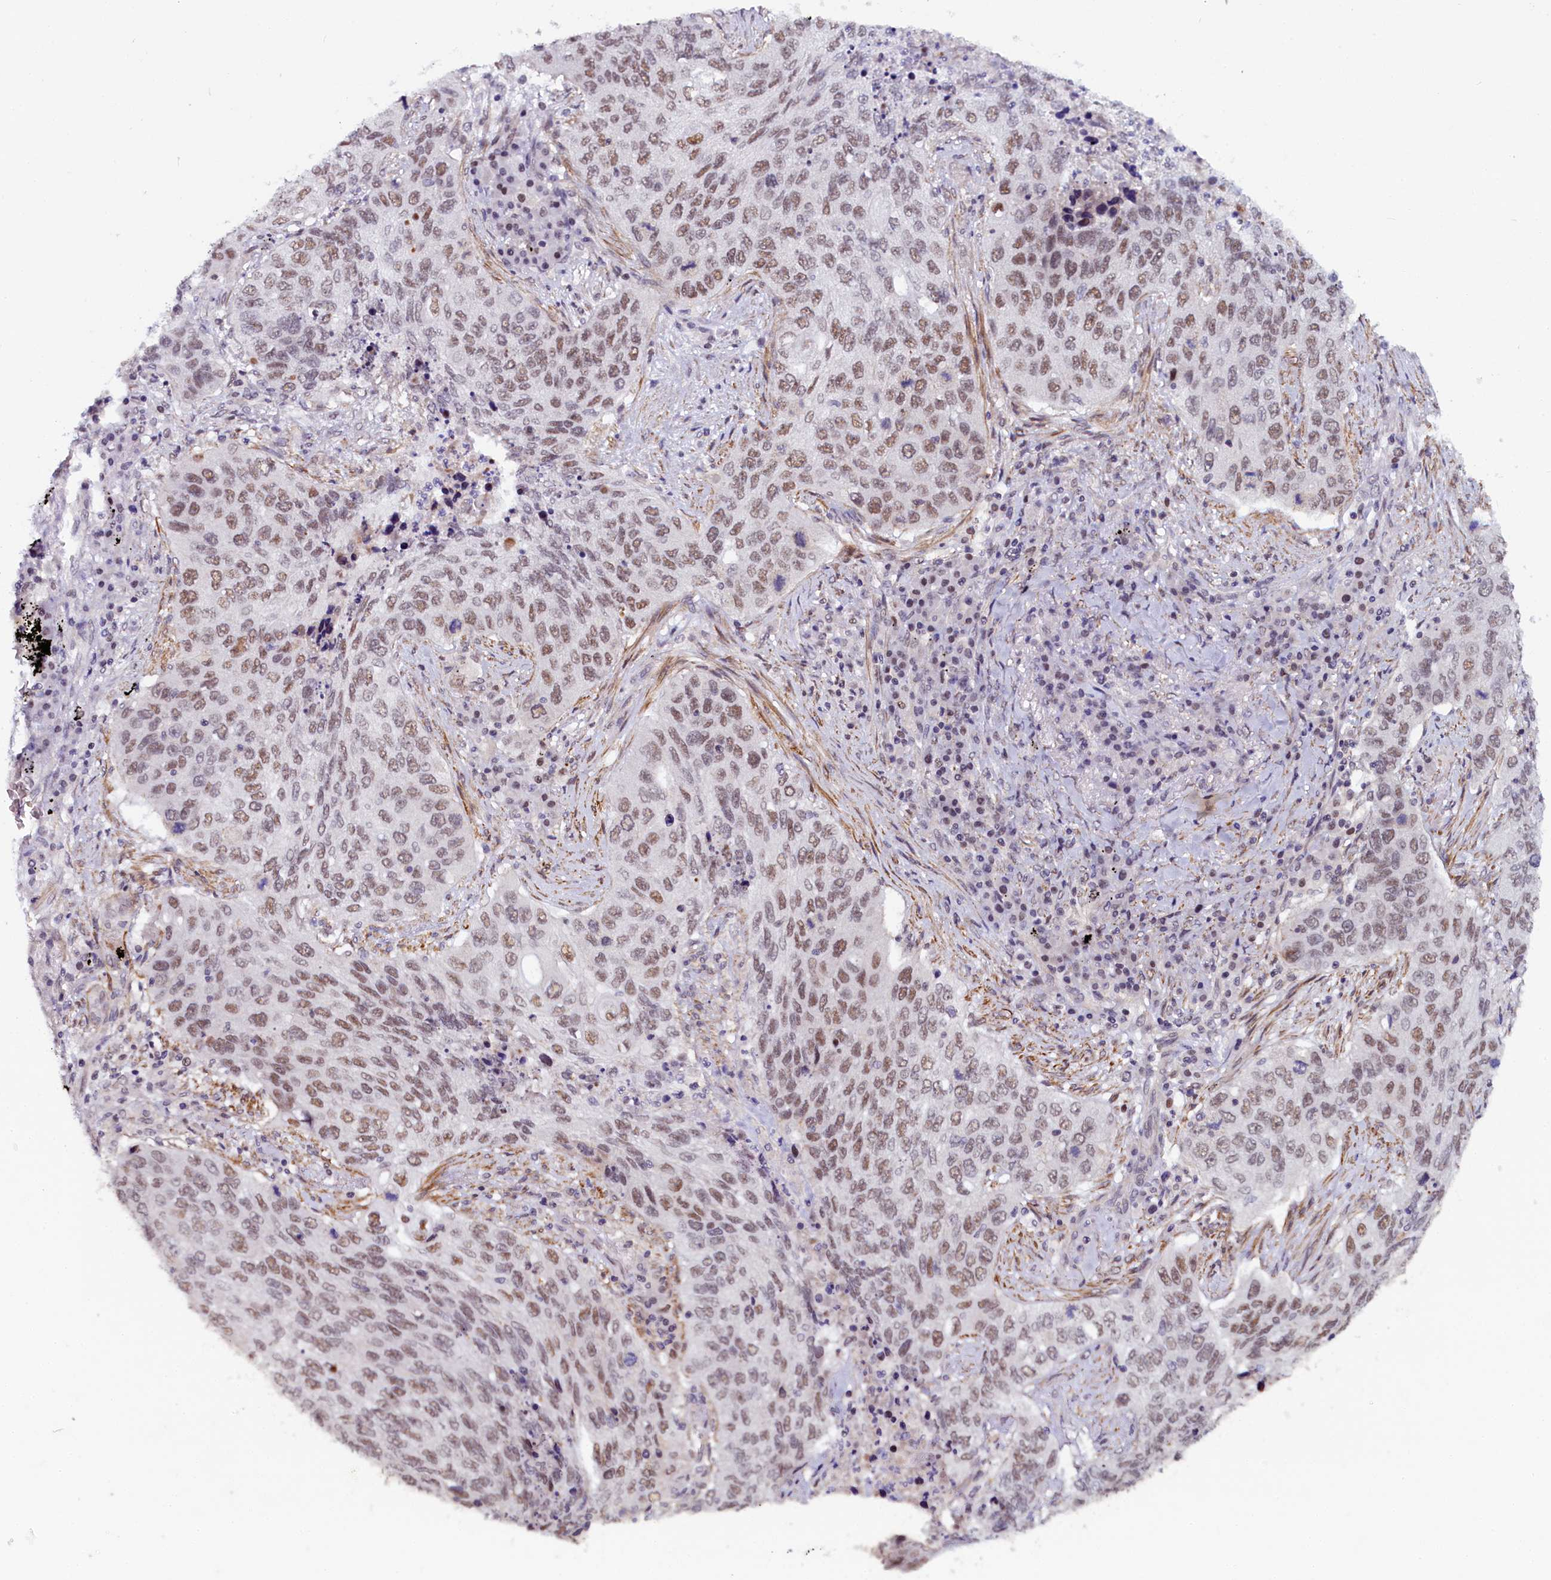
{"staining": {"intensity": "moderate", "quantity": ">75%", "location": "nuclear"}, "tissue": "lung cancer", "cell_type": "Tumor cells", "image_type": "cancer", "snomed": [{"axis": "morphology", "description": "Squamous cell carcinoma, NOS"}, {"axis": "topography", "description": "Lung"}], "caption": "Immunohistochemistry (DAB) staining of human lung squamous cell carcinoma demonstrates moderate nuclear protein expression in approximately >75% of tumor cells.", "gene": "INTS14", "patient": {"sex": "female", "age": 63}}